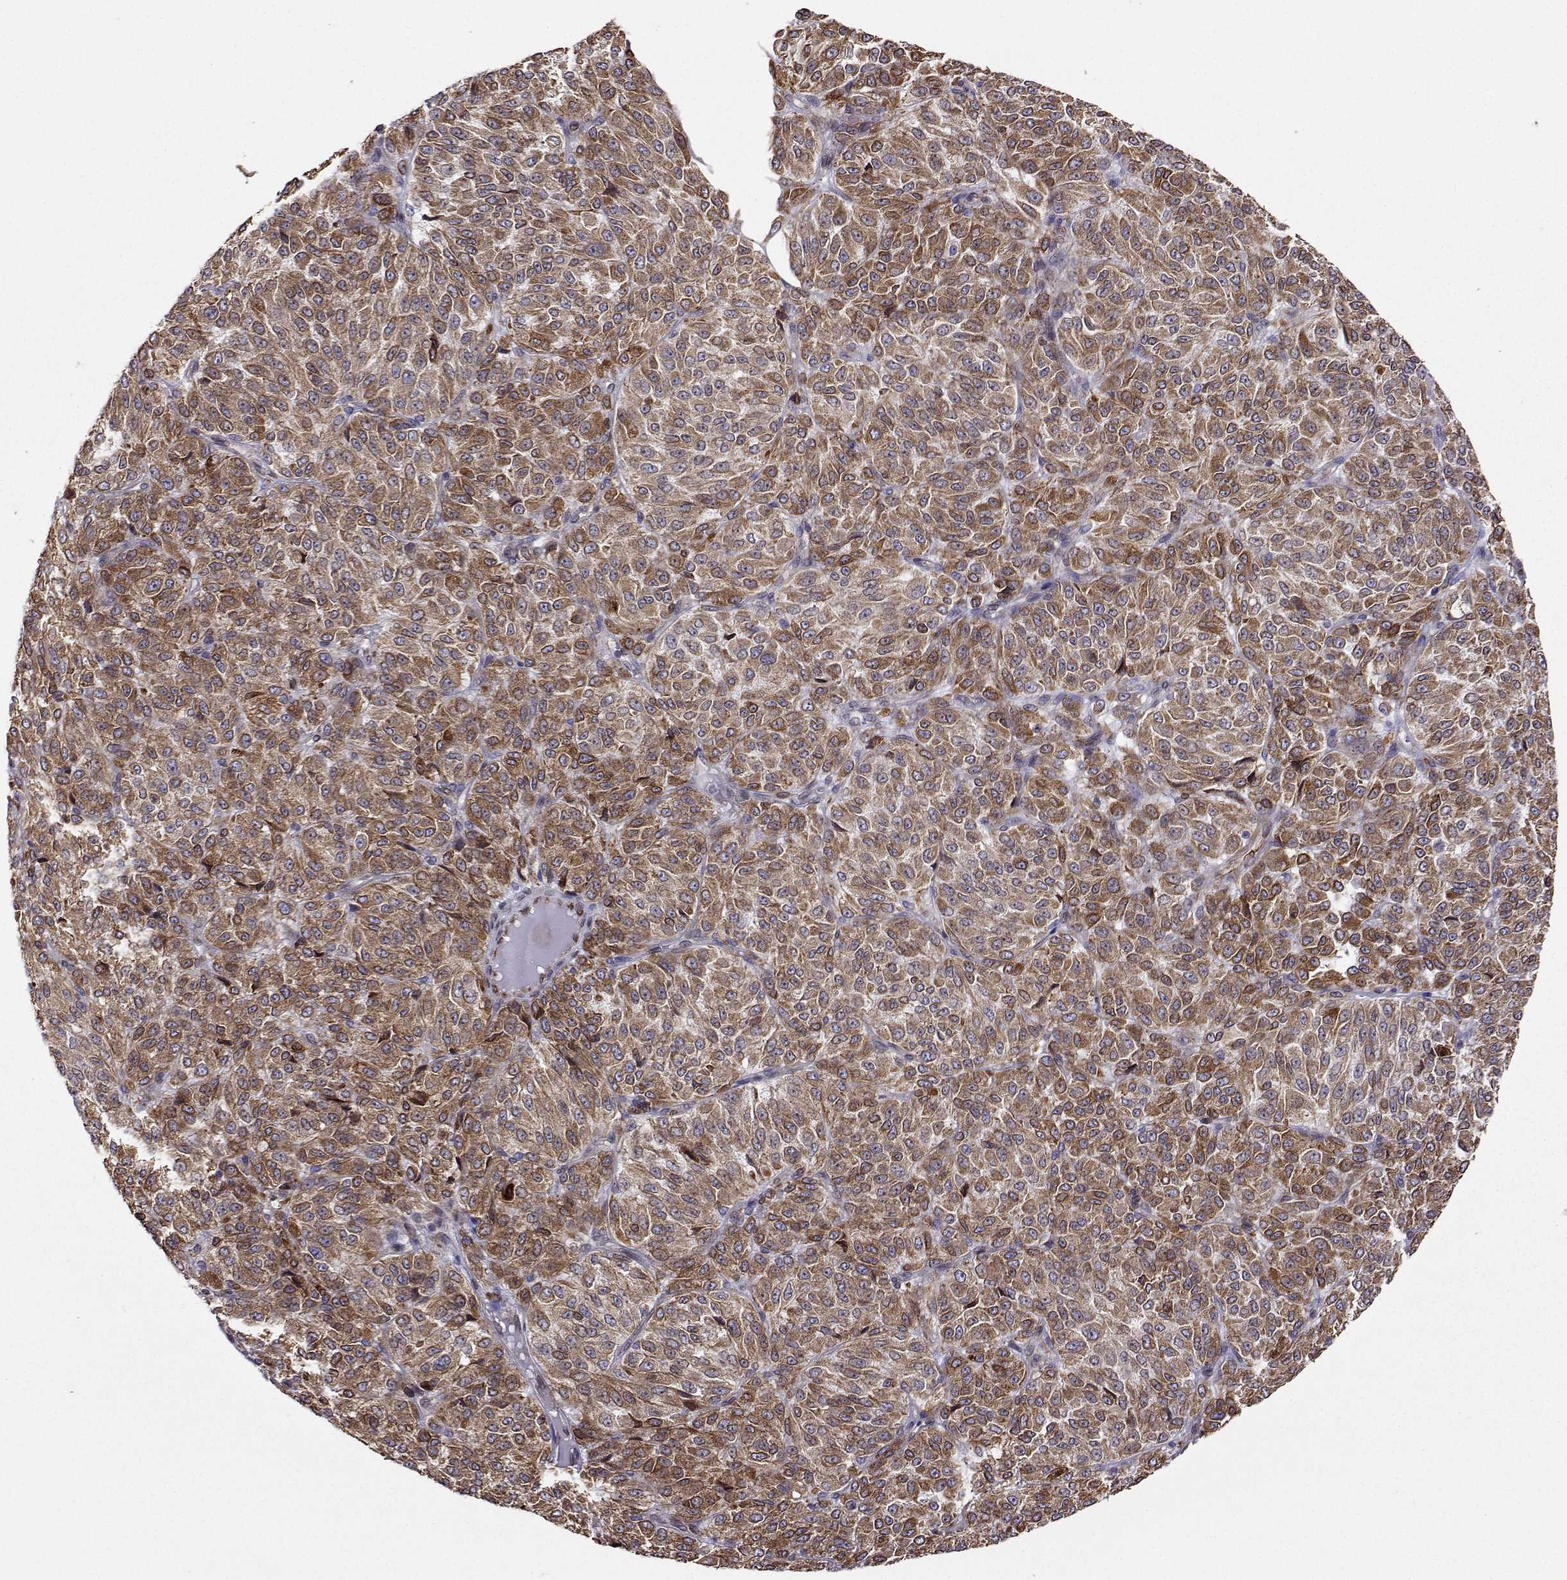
{"staining": {"intensity": "moderate", "quantity": ">75%", "location": "cytoplasmic/membranous"}, "tissue": "melanoma", "cell_type": "Tumor cells", "image_type": "cancer", "snomed": [{"axis": "morphology", "description": "Malignant melanoma, Metastatic site"}, {"axis": "topography", "description": "Brain"}], "caption": "This photomicrograph shows immunohistochemistry (IHC) staining of malignant melanoma (metastatic site), with medium moderate cytoplasmic/membranous staining in about >75% of tumor cells.", "gene": "PGRMC2", "patient": {"sex": "female", "age": 56}}